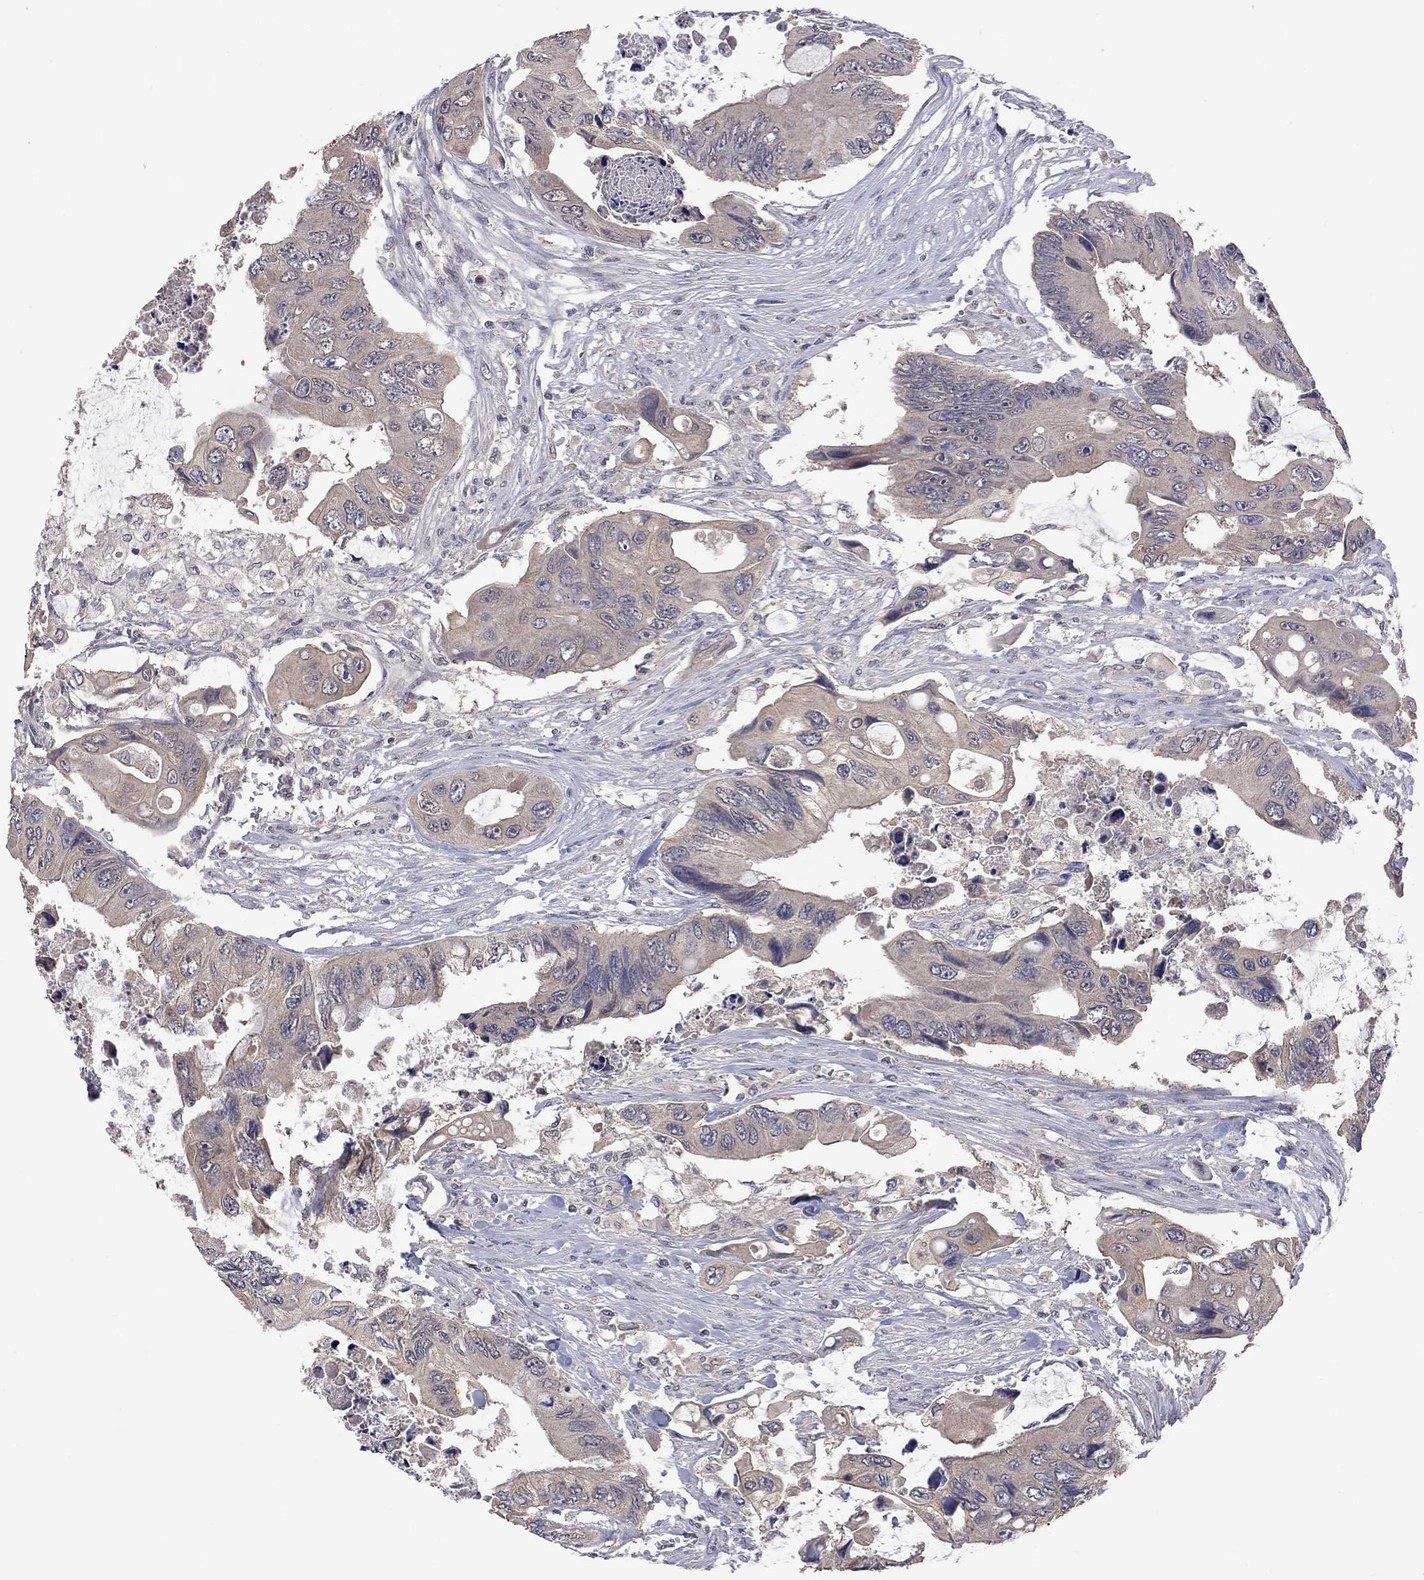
{"staining": {"intensity": "weak", "quantity": ">75%", "location": "cytoplasmic/membranous"}, "tissue": "colorectal cancer", "cell_type": "Tumor cells", "image_type": "cancer", "snomed": [{"axis": "morphology", "description": "Adenocarcinoma, NOS"}, {"axis": "topography", "description": "Rectum"}], "caption": "There is low levels of weak cytoplasmic/membranous positivity in tumor cells of colorectal adenocarcinoma, as demonstrated by immunohistochemical staining (brown color).", "gene": "HTR6", "patient": {"sex": "male", "age": 63}}